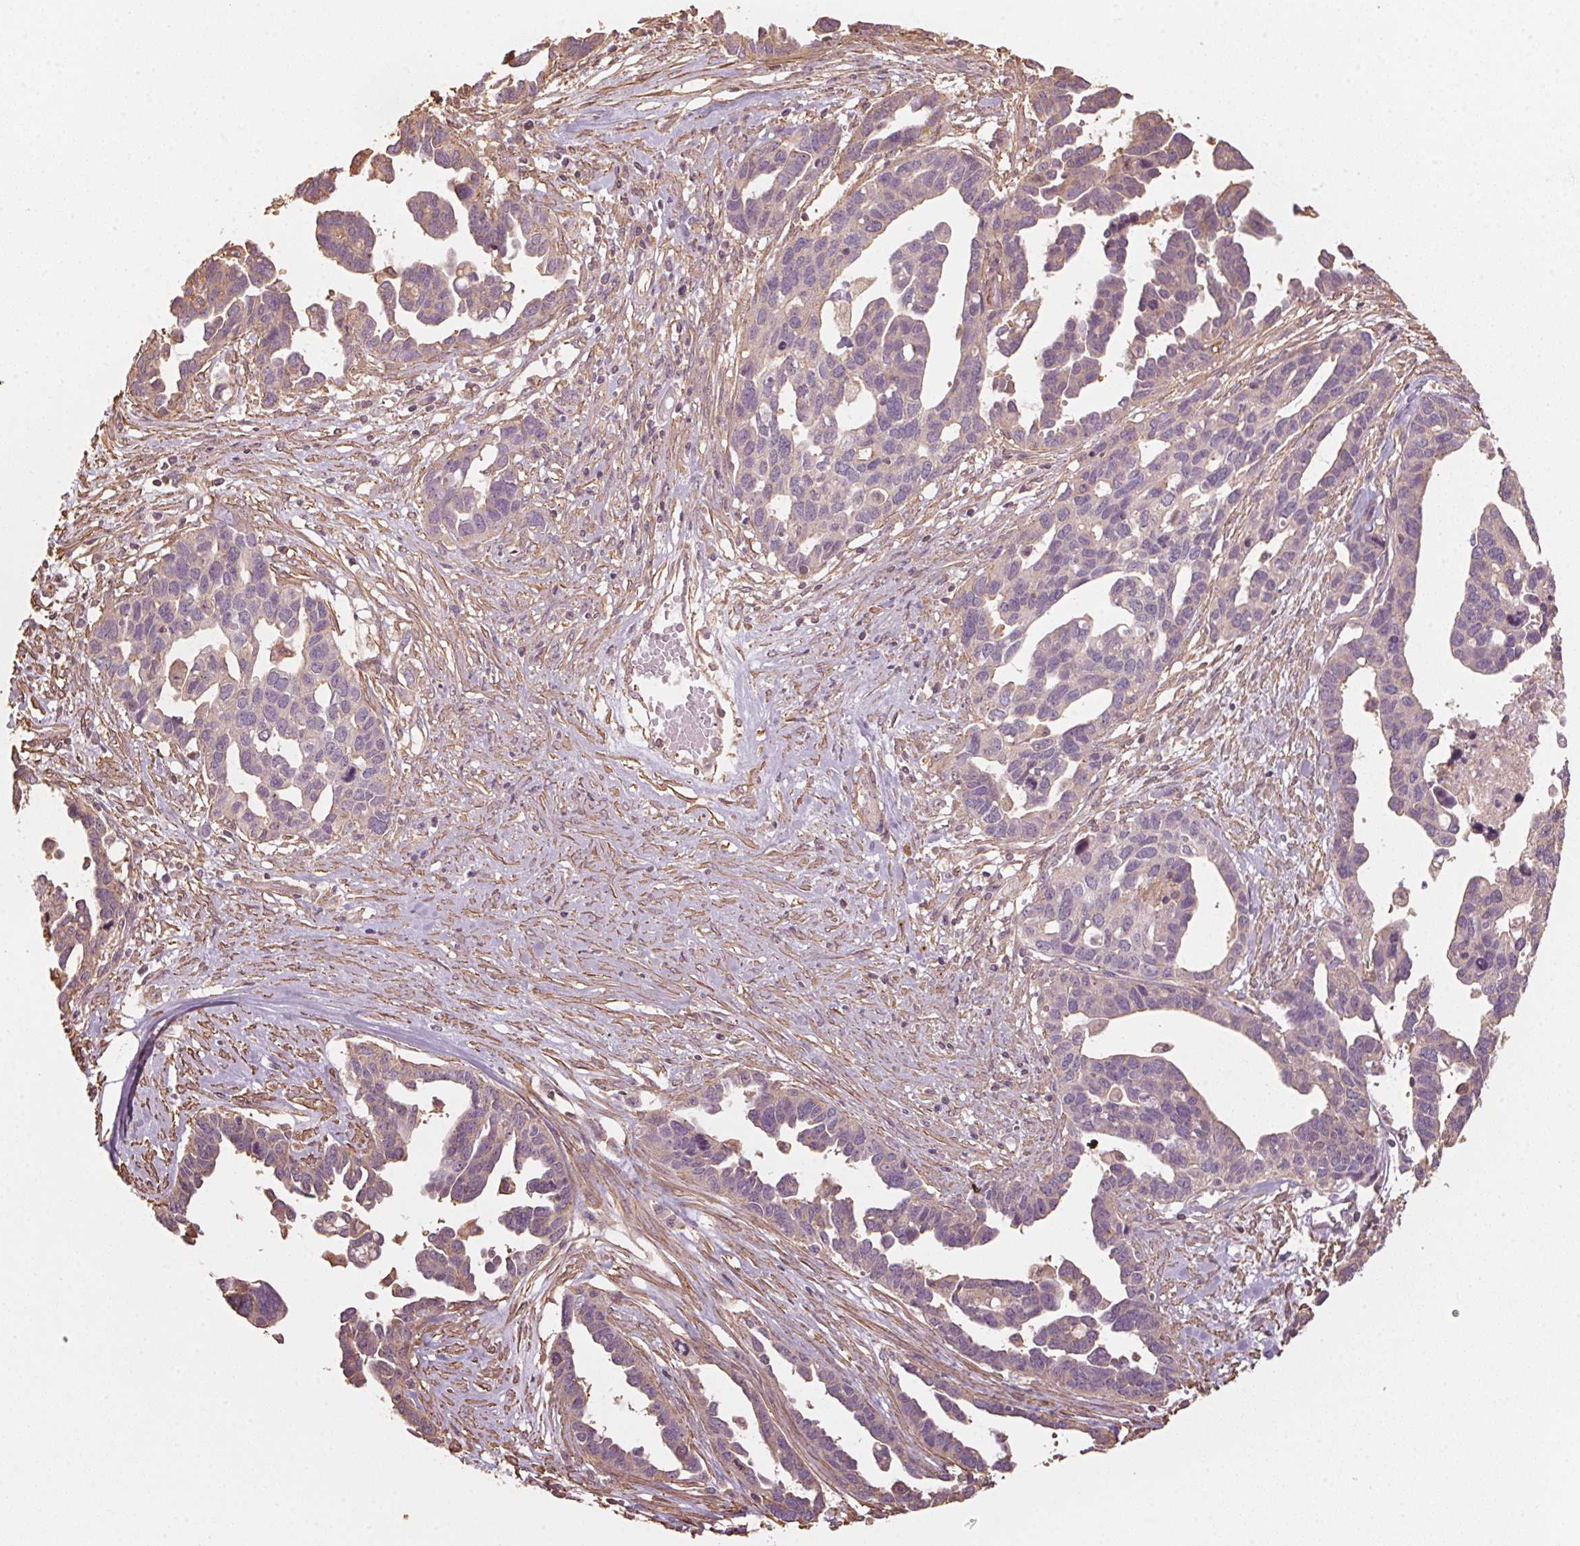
{"staining": {"intensity": "weak", "quantity": "<25%", "location": "cytoplasmic/membranous"}, "tissue": "ovarian cancer", "cell_type": "Tumor cells", "image_type": "cancer", "snomed": [{"axis": "morphology", "description": "Cystadenocarcinoma, serous, NOS"}, {"axis": "topography", "description": "Ovary"}], "caption": "Tumor cells show no significant staining in serous cystadenocarcinoma (ovarian).", "gene": "QDPR", "patient": {"sex": "female", "age": 54}}